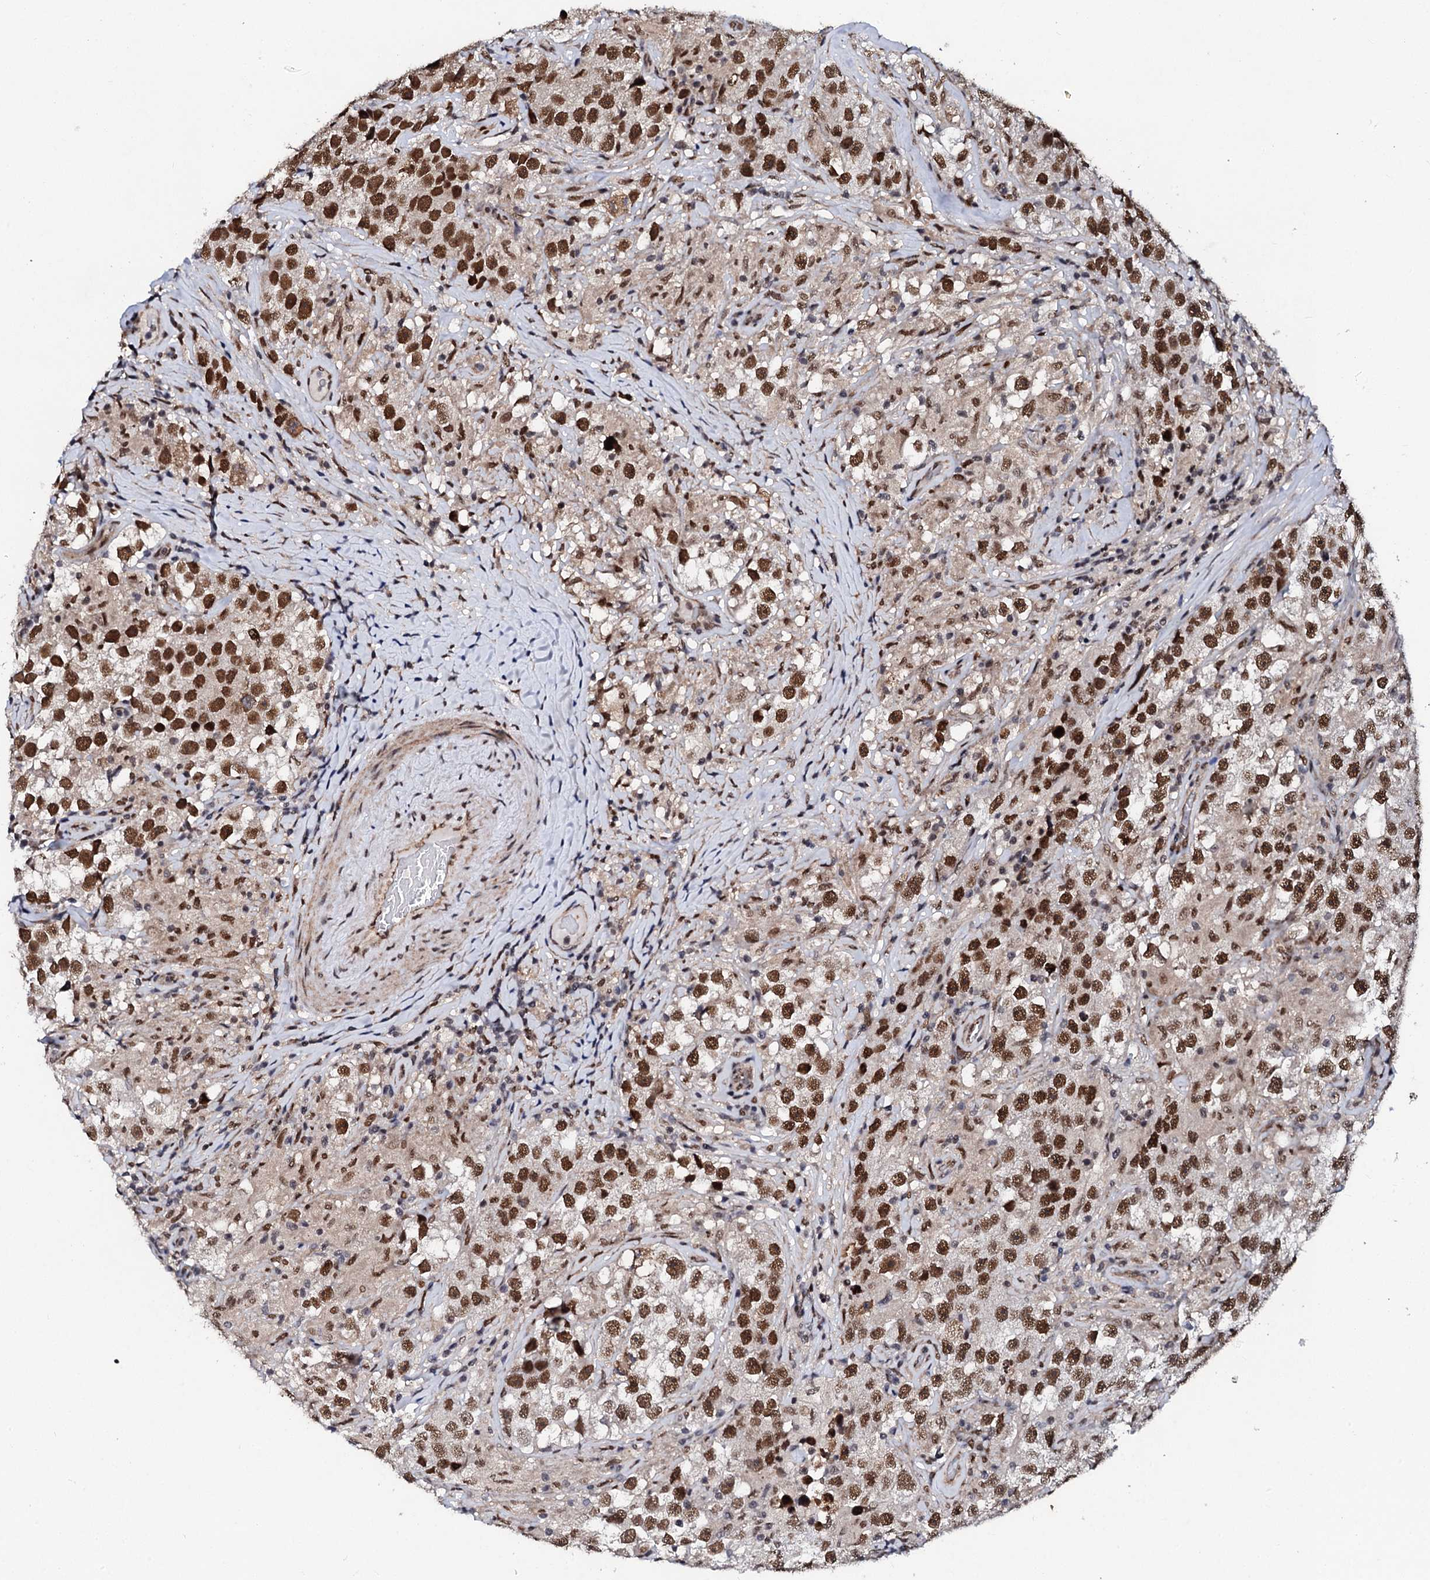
{"staining": {"intensity": "strong", "quantity": ">75%", "location": "nuclear"}, "tissue": "testis cancer", "cell_type": "Tumor cells", "image_type": "cancer", "snomed": [{"axis": "morphology", "description": "Seminoma, NOS"}, {"axis": "topography", "description": "Testis"}], "caption": "The photomicrograph exhibits a brown stain indicating the presence of a protein in the nuclear of tumor cells in testis cancer (seminoma).", "gene": "CSTF3", "patient": {"sex": "male", "age": 46}}